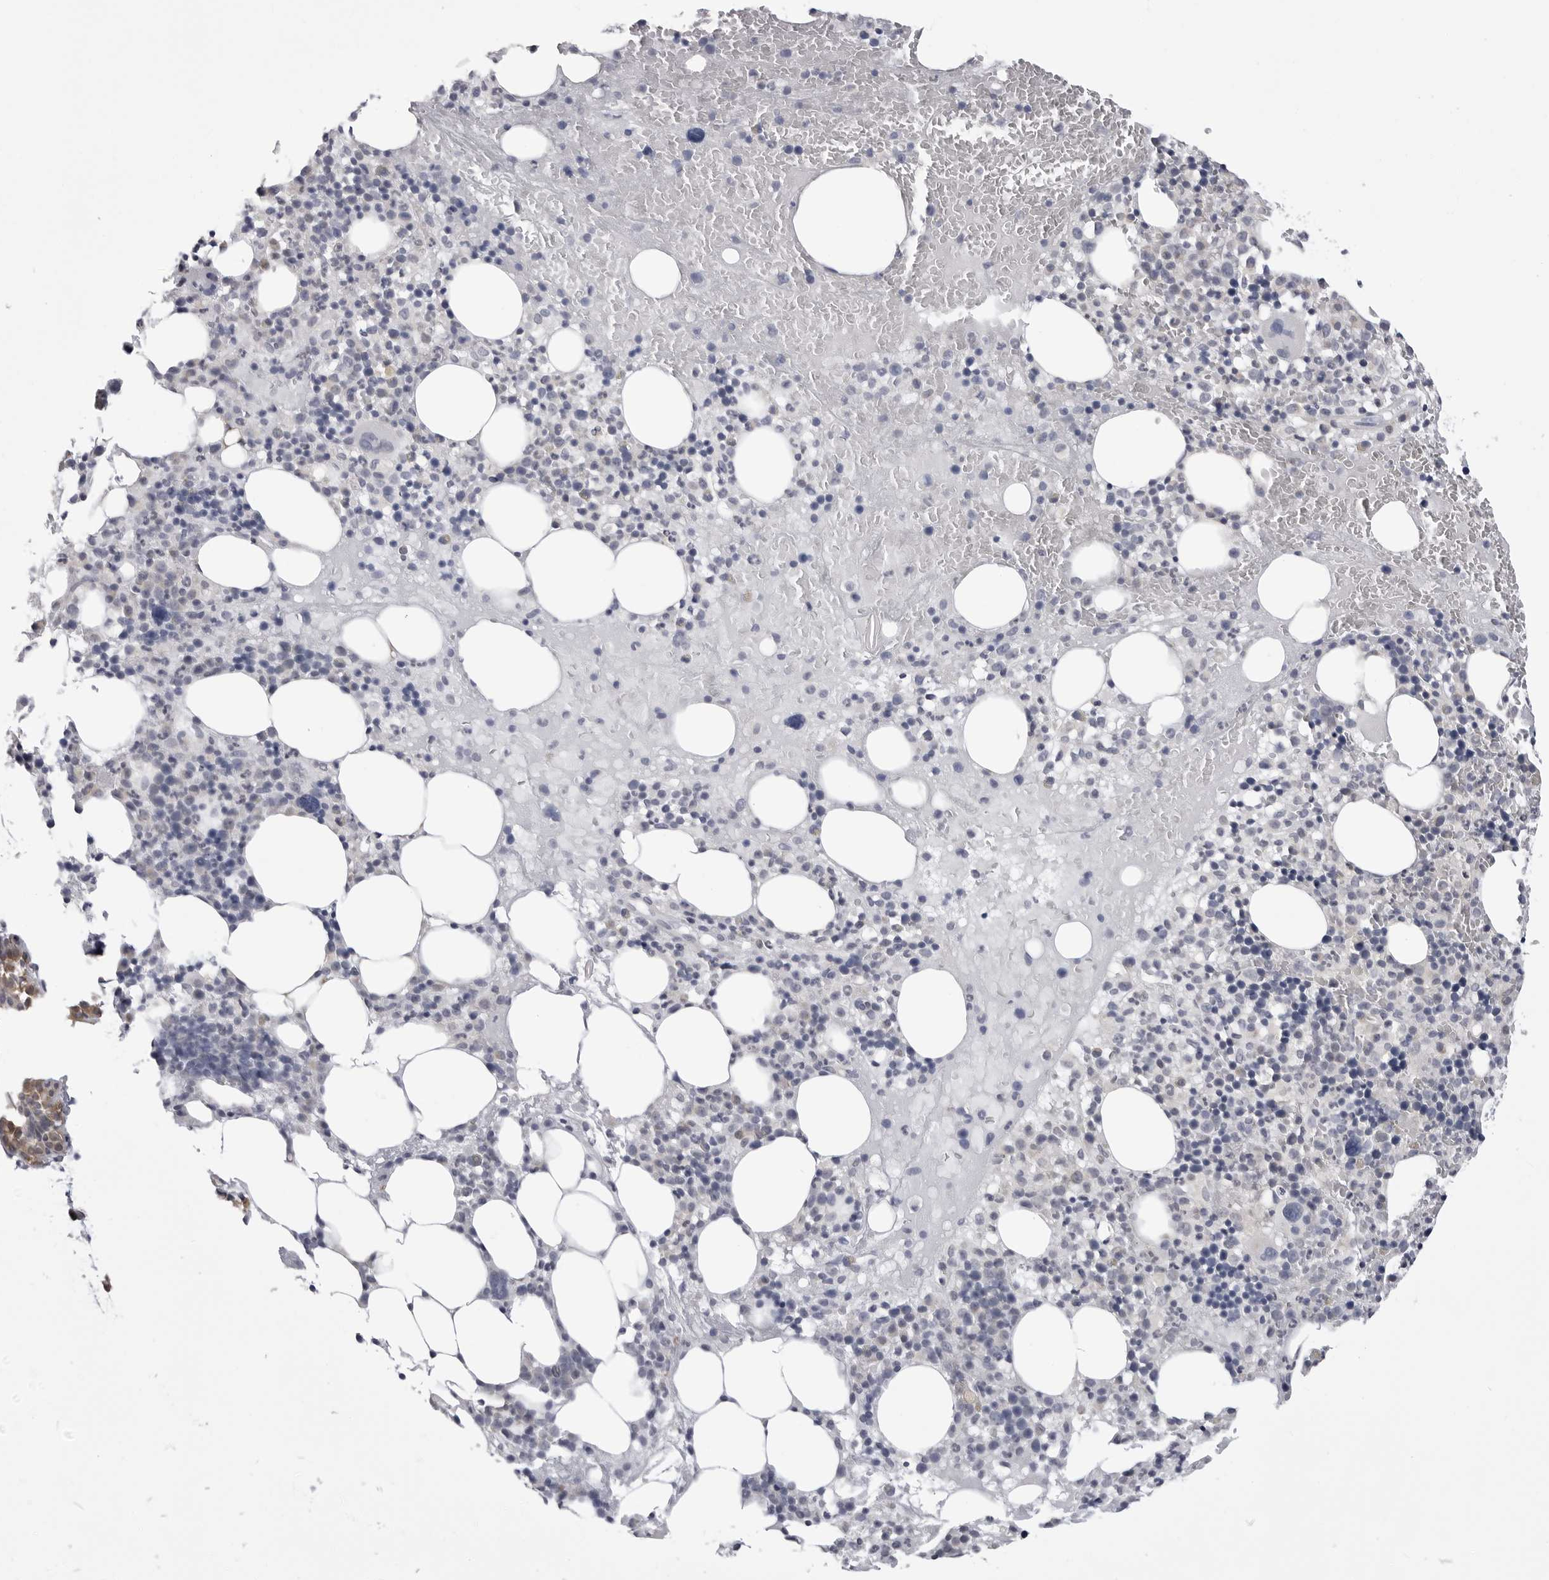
{"staining": {"intensity": "negative", "quantity": "none", "location": "none"}, "tissue": "bone marrow", "cell_type": "Hematopoietic cells", "image_type": "normal", "snomed": [{"axis": "morphology", "description": "Normal tissue, NOS"}, {"axis": "morphology", "description": "Inflammation, NOS"}, {"axis": "topography", "description": "Bone marrow"}], "caption": "Immunohistochemistry of benign bone marrow demonstrates no staining in hematopoietic cells.", "gene": "FH", "patient": {"sex": "female", "age": 77}}